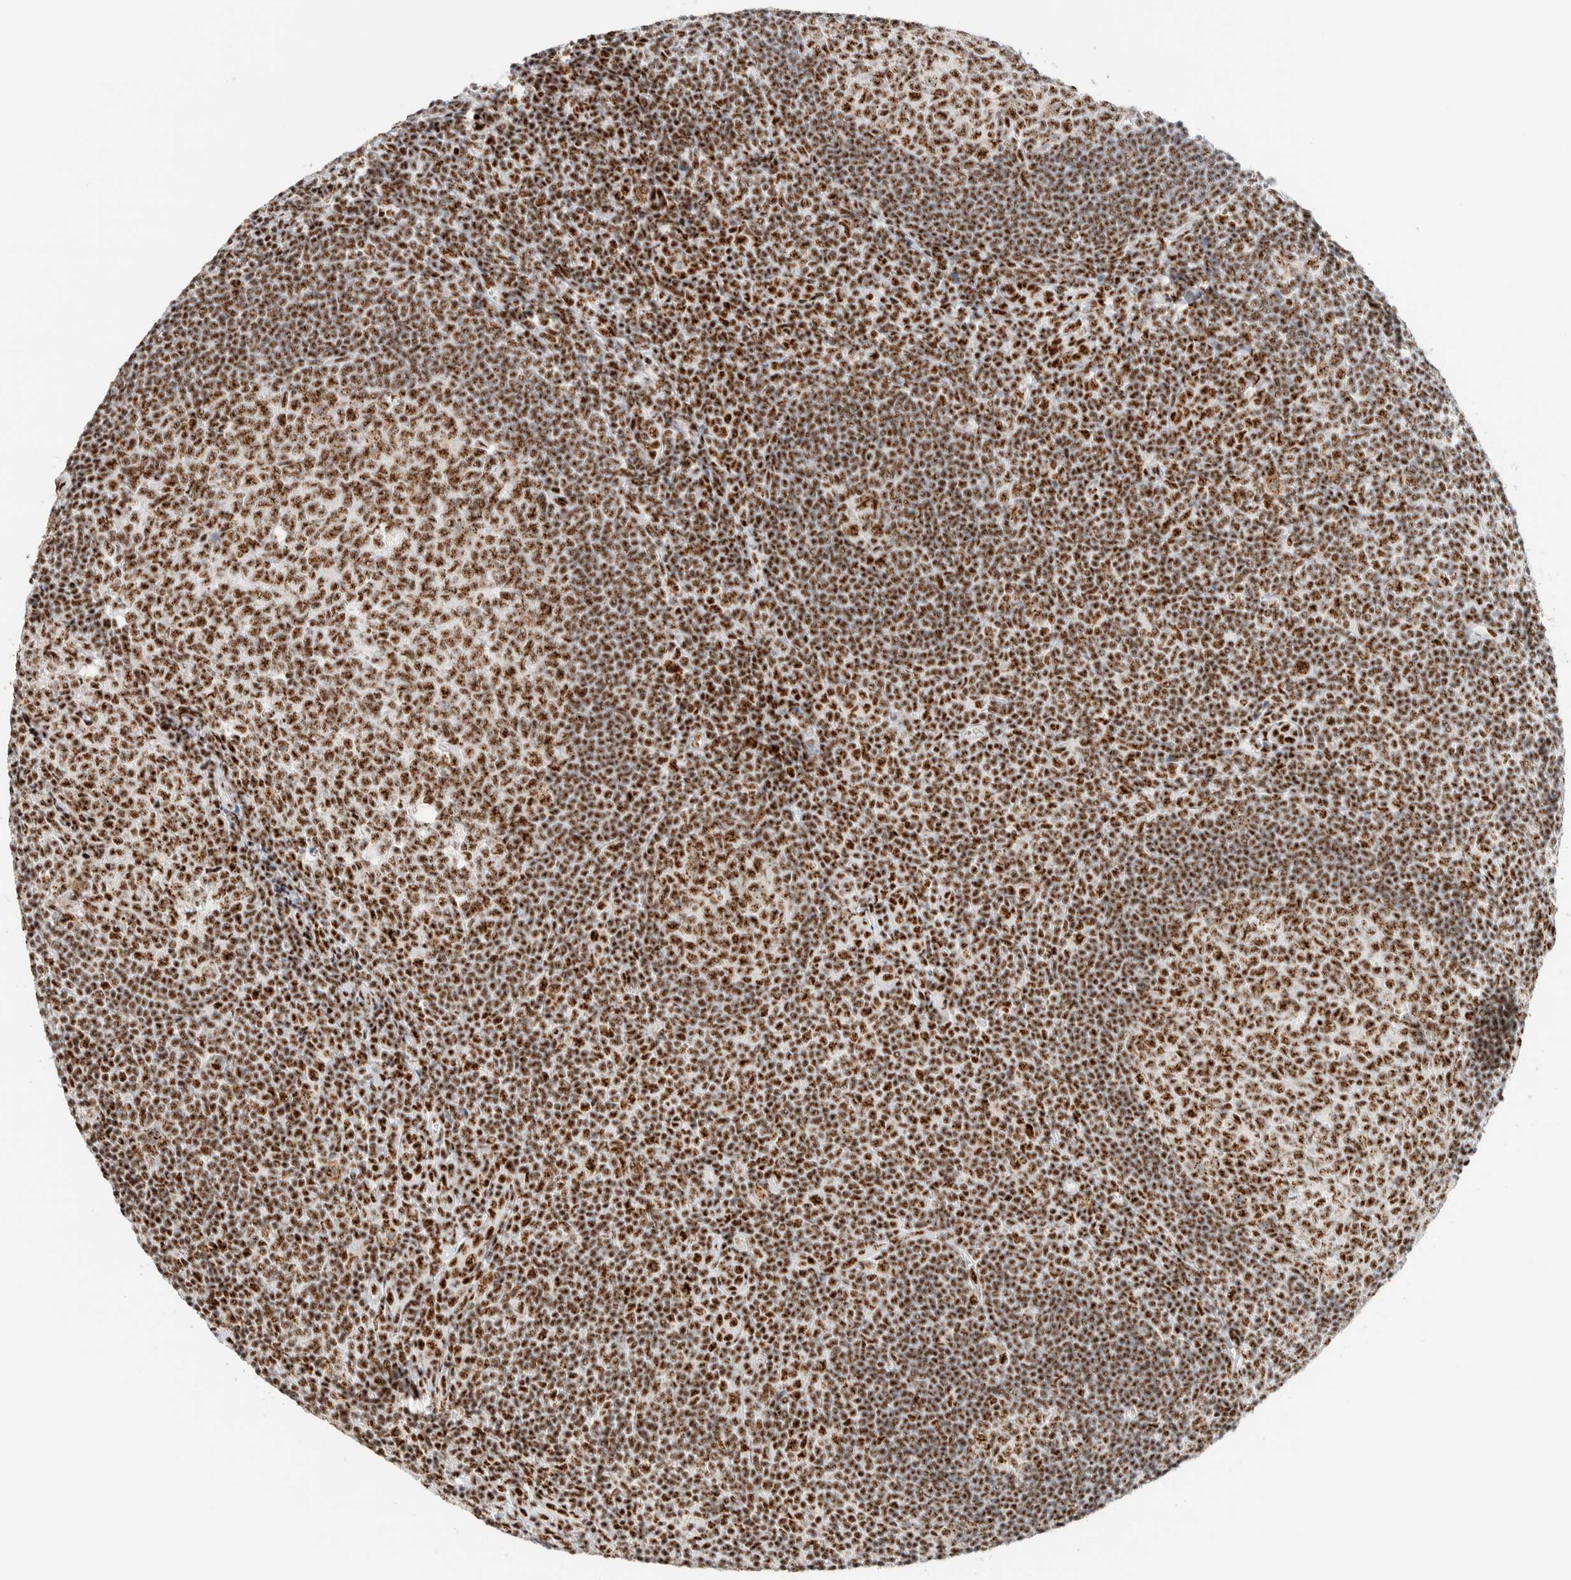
{"staining": {"intensity": "moderate", "quantity": ">75%", "location": "nuclear"}, "tissue": "tonsil", "cell_type": "Germinal center cells", "image_type": "normal", "snomed": [{"axis": "morphology", "description": "Normal tissue, NOS"}, {"axis": "topography", "description": "Tonsil"}], "caption": "Immunohistochemistry (DAB (3,3'-diaminobenzidine)) staining of normal human tonsil demonstrates moderate nuclear protein staining in approximately >75% of germinal center cells. (DAB = brown stain, brightfield microscopy at high magnification).", "gene": "SON", "patient": {"sex": "male", "age": 37}}